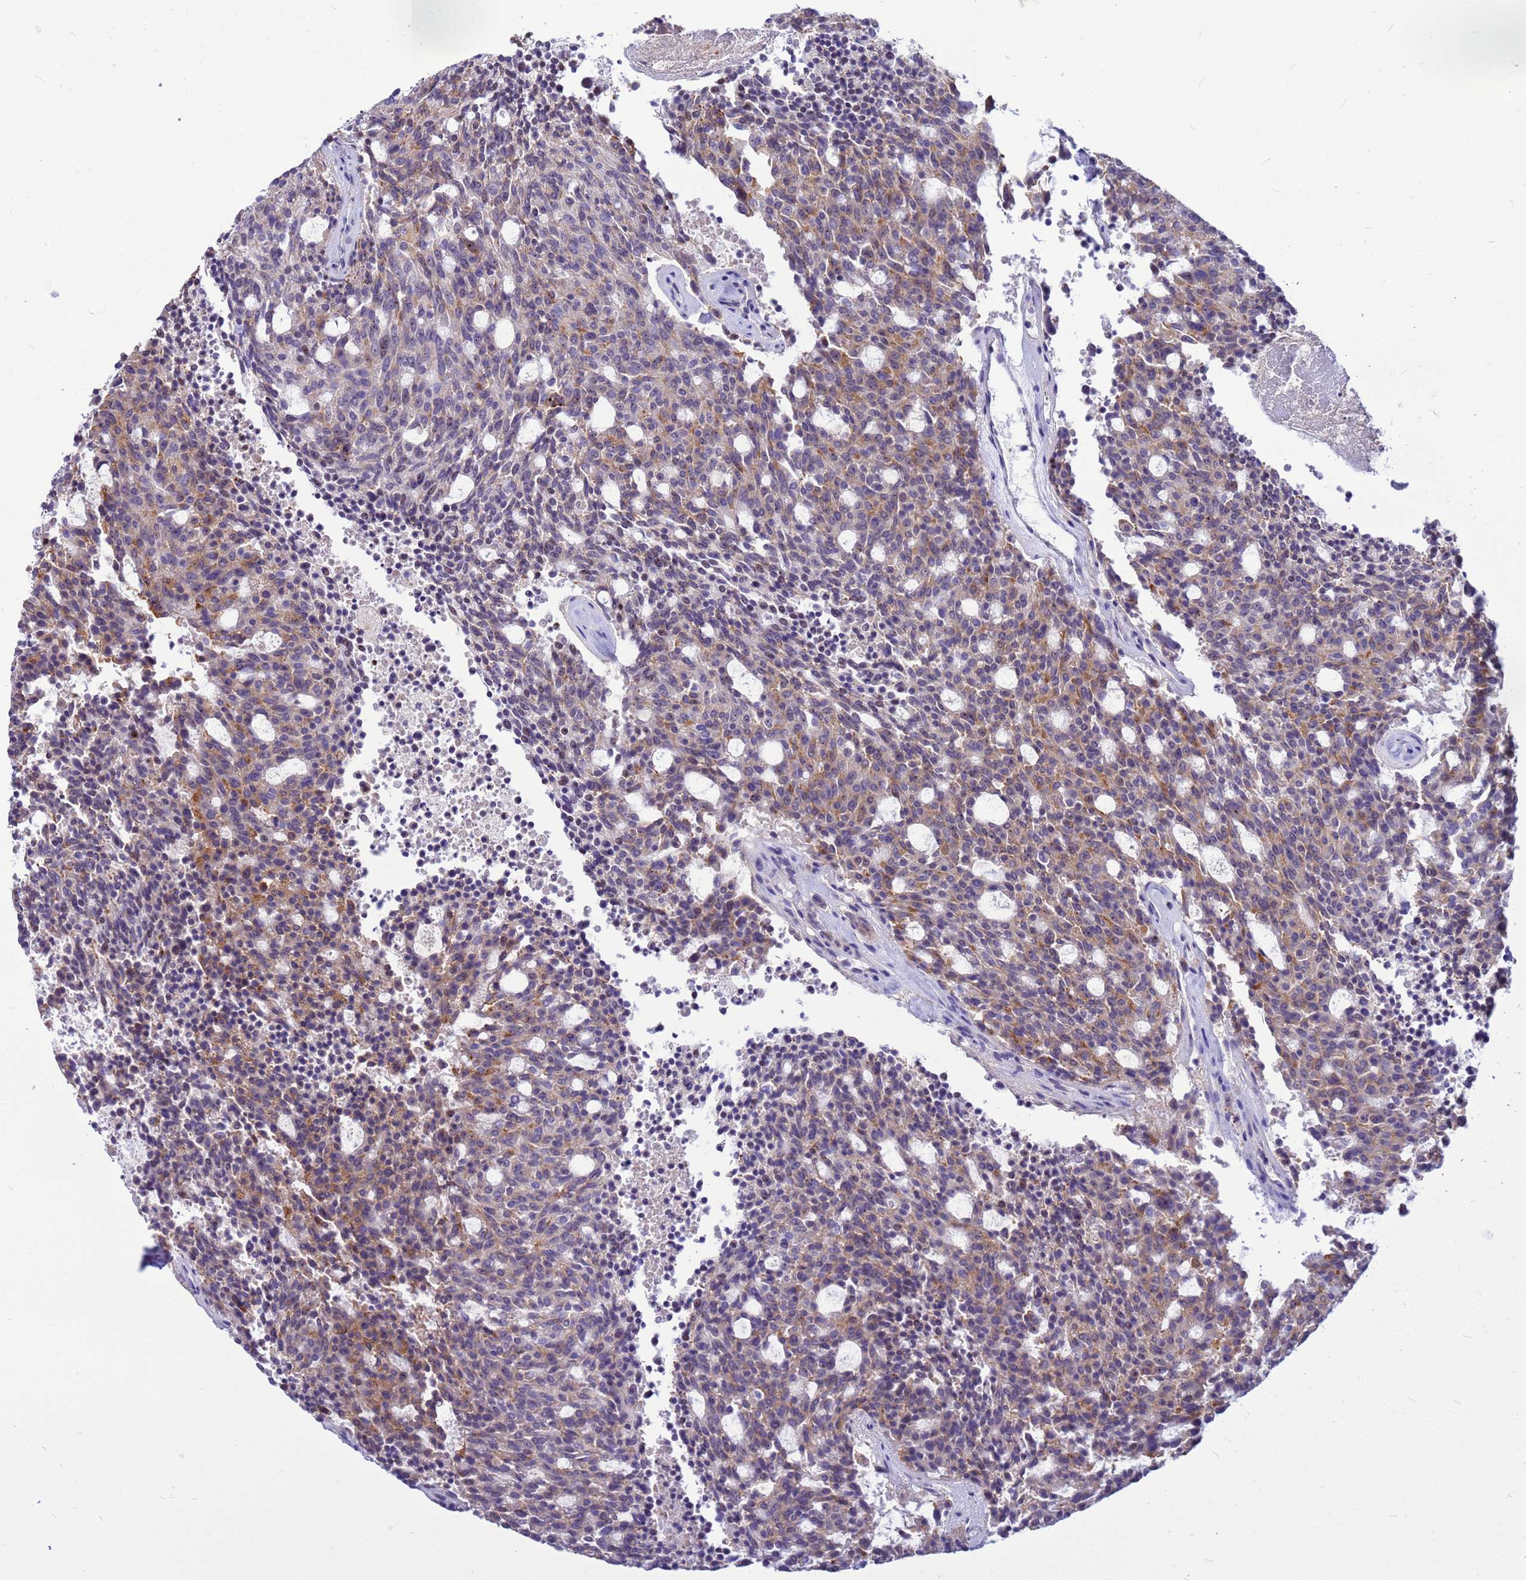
{"staining": {"intensity": "moderate", "quantity": ">75%", "location": "cytoplasmic/membranous"}, "tissue": "carcinoid", "cell_type": "Tumor cells", "image_type": "cancer", "snomed": [{"axis": "morphology", "description": "Carcinoid, malignant, NOS"}, {"axis": "topography", "description": "Pancreas"}], "caption": "Human carcinoid stained with a protein marker shows moderate staining in tumor cells.", "gene": "DMRTC2", "patient": {"sex": "female", "age": 54}}